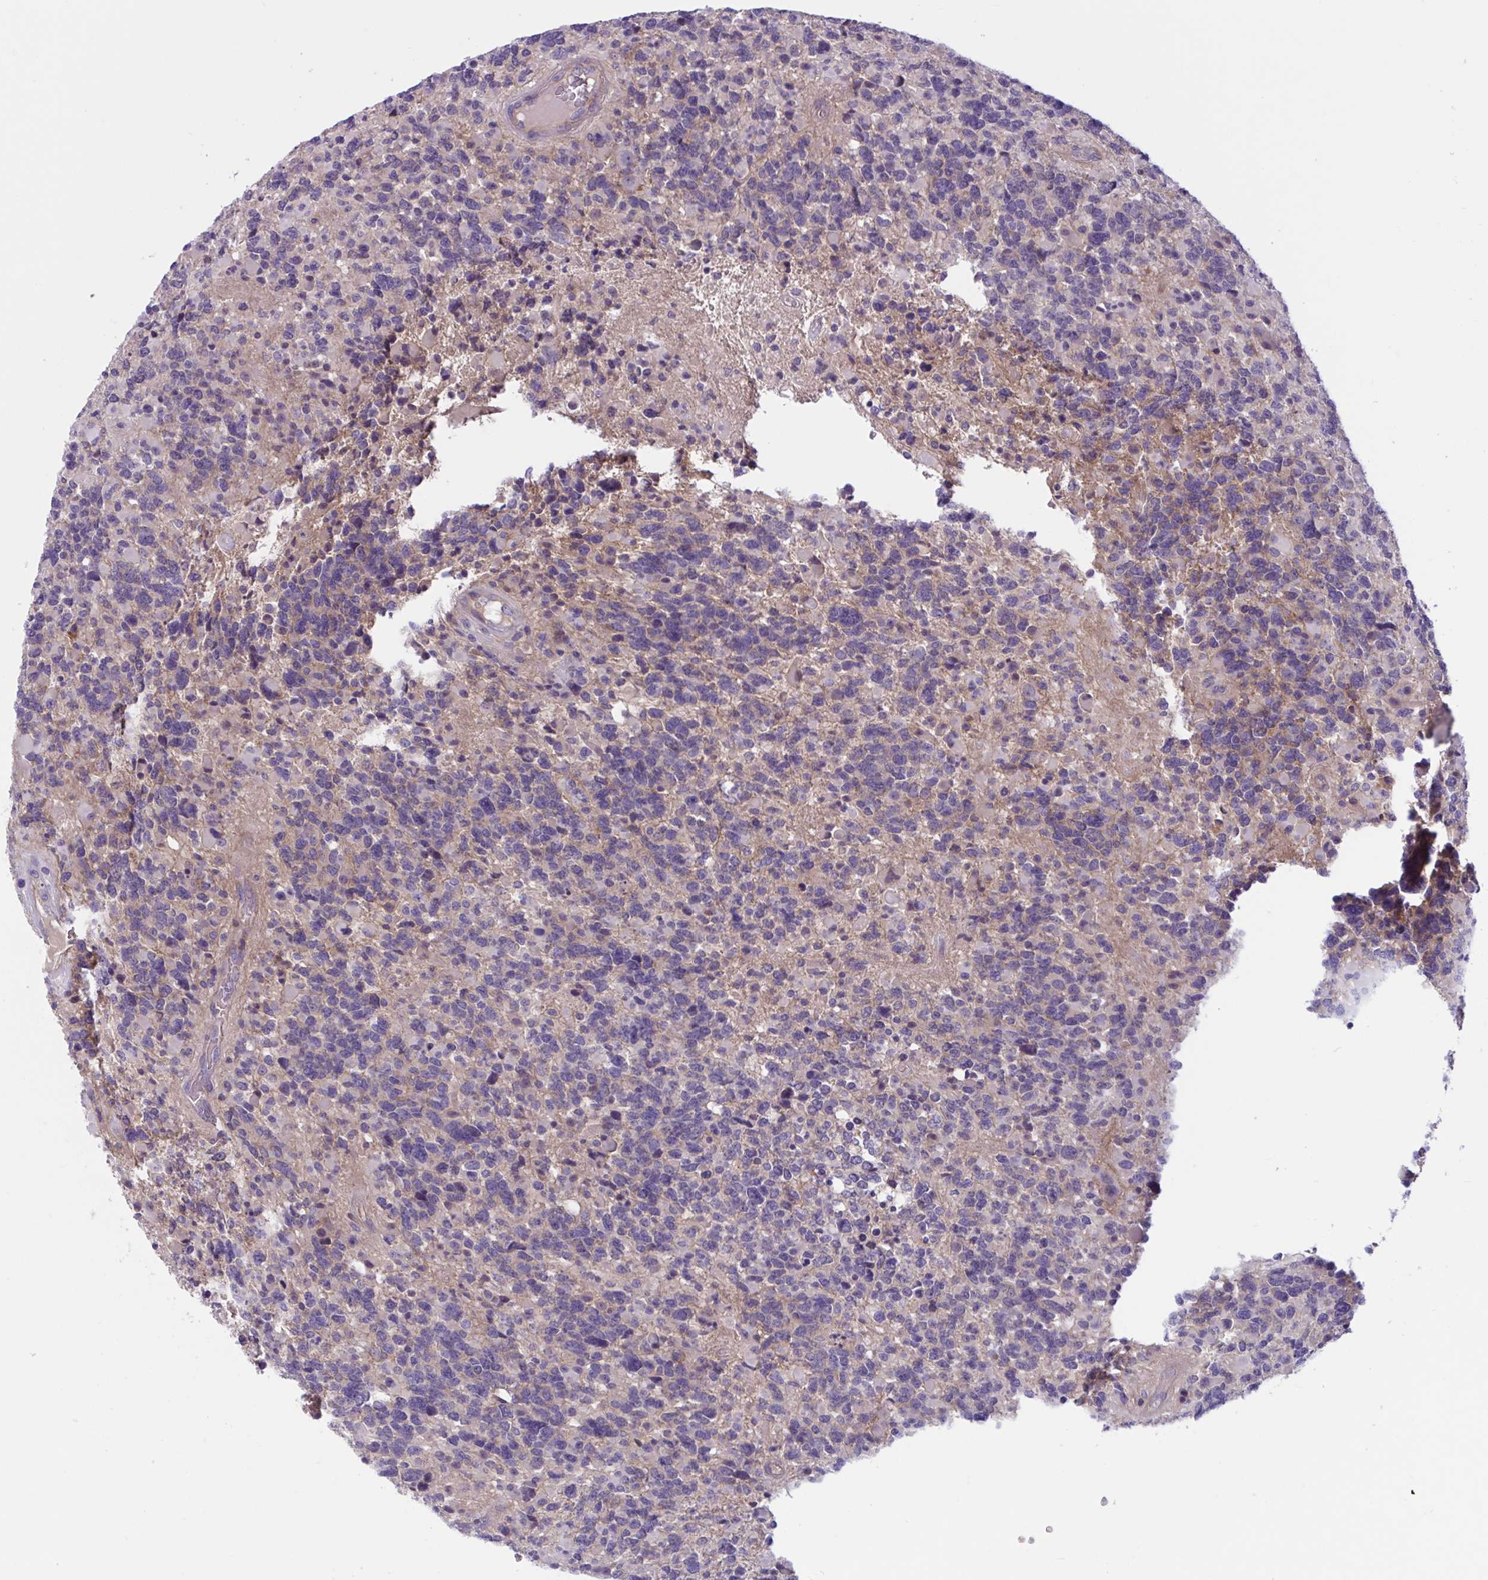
{"staining": {"intensity": "weak", "quantity": "<25%", "location": "cytoplasmic/membranous"}, "tissue": "glioma", "cell_type": "Tumor cells", "image_type": "cancer", "snomed": [{"axis": "morphology", "description": "Glioma, malignant, High grade"}, {"axis": "topography", "description": "Brain"}], "caption": "This is an immunohistochemistry image of human glioma. There is no positivity in tumor cells.", "gene": "TTC7B", "patient": {"sex": "female", "age": 40}}